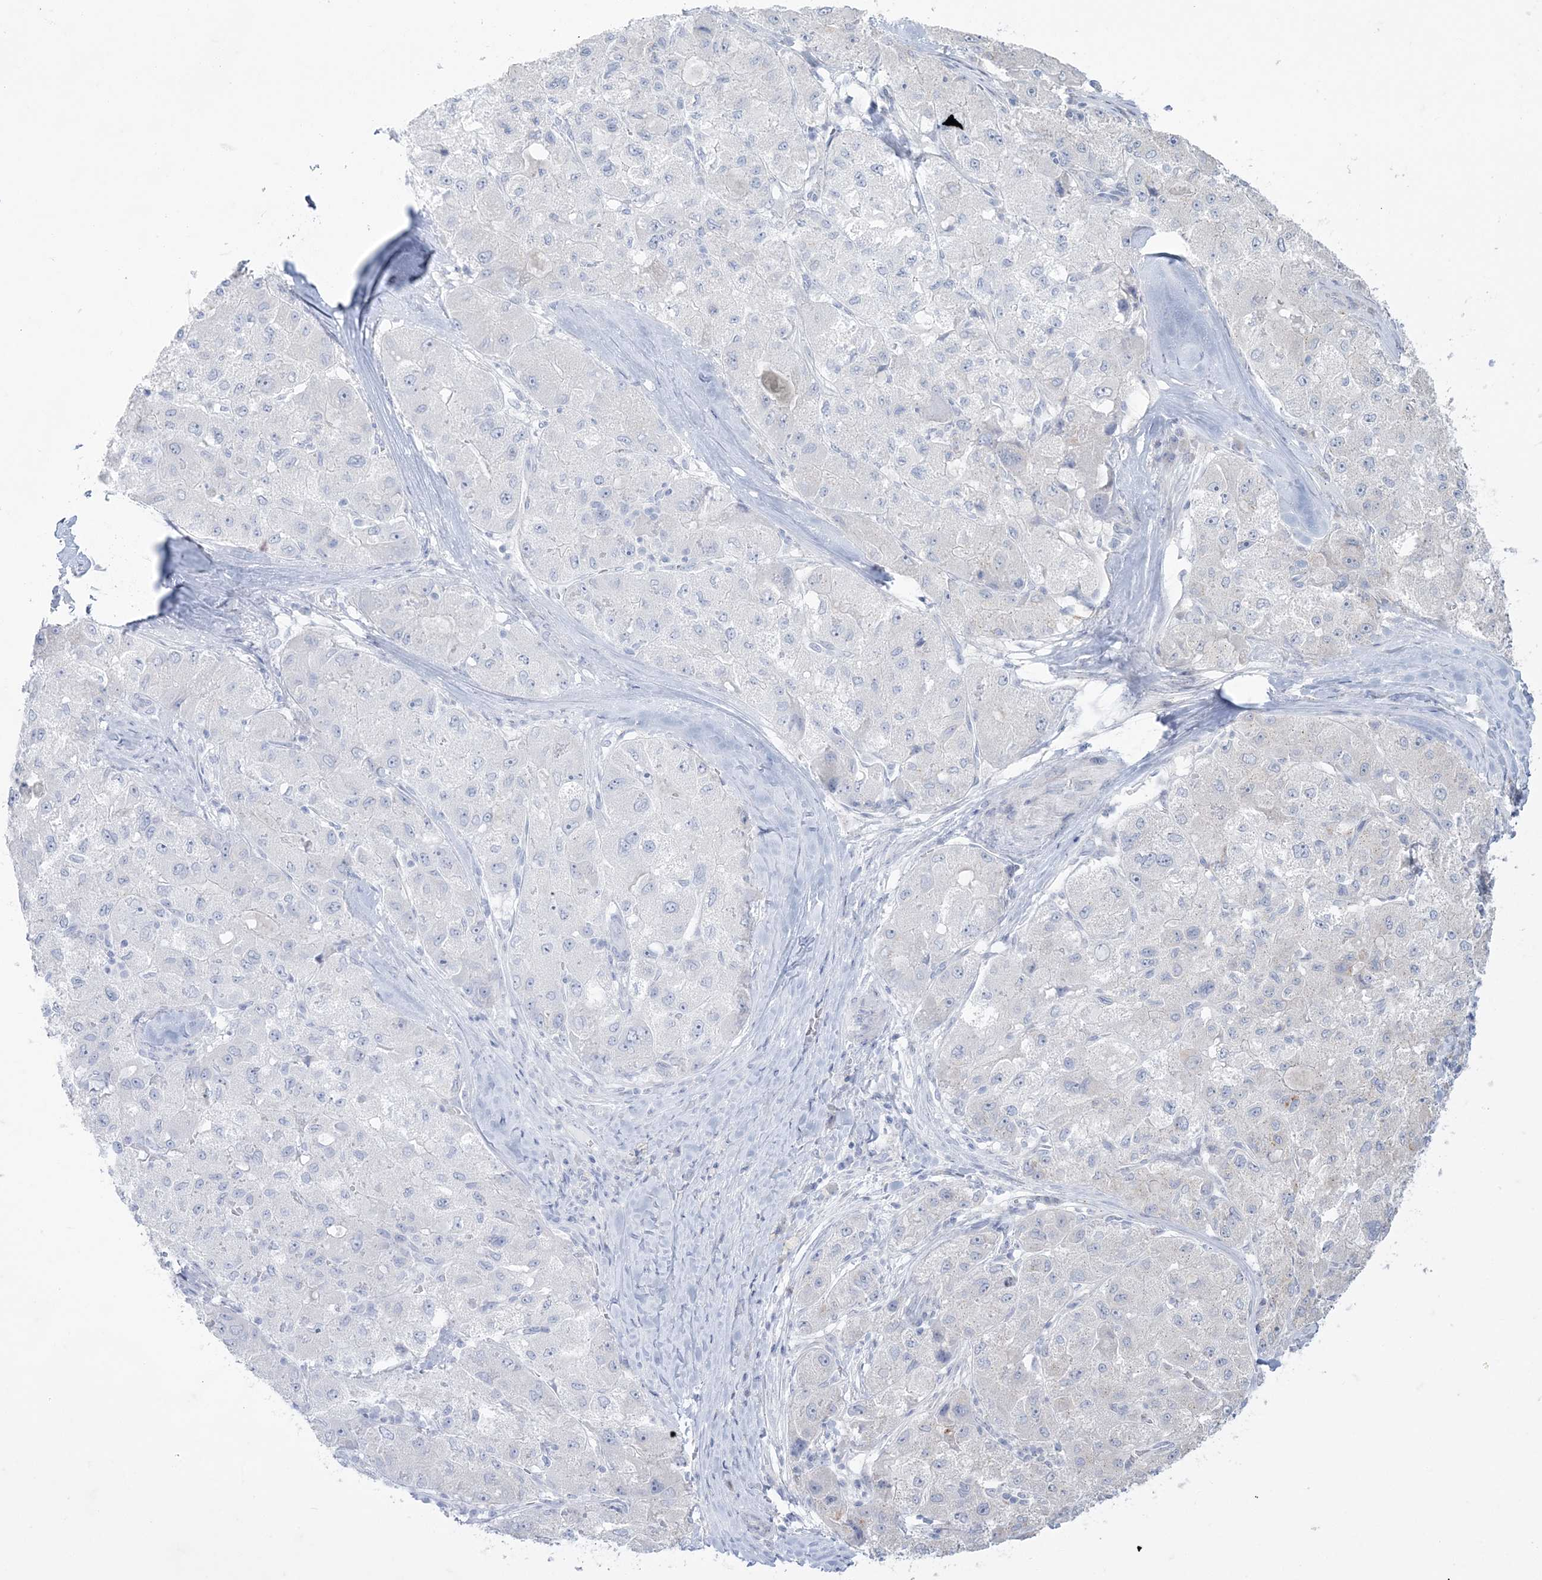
{"staining": {"intensity": "weak", "quantity": "<25%", "location": "cytoplasmic/membranous"}, "tissue": "liver cancer", "cell_type": "Tumor cells", "image_type": "cancer", "snomed": [{"axis": "morphology", "description": "Carcinoma, Hepatocellular, NOS"}, {"axis": "topography", "description": "Liver"}], "caption": "IHC micrograph of liver cancer (hepatocellular carcinoma) stained for a protein (brown), which shows no staining in tumor cells.", "gene": "RRAS", "patient": {"sex": "male", "age": 80}}